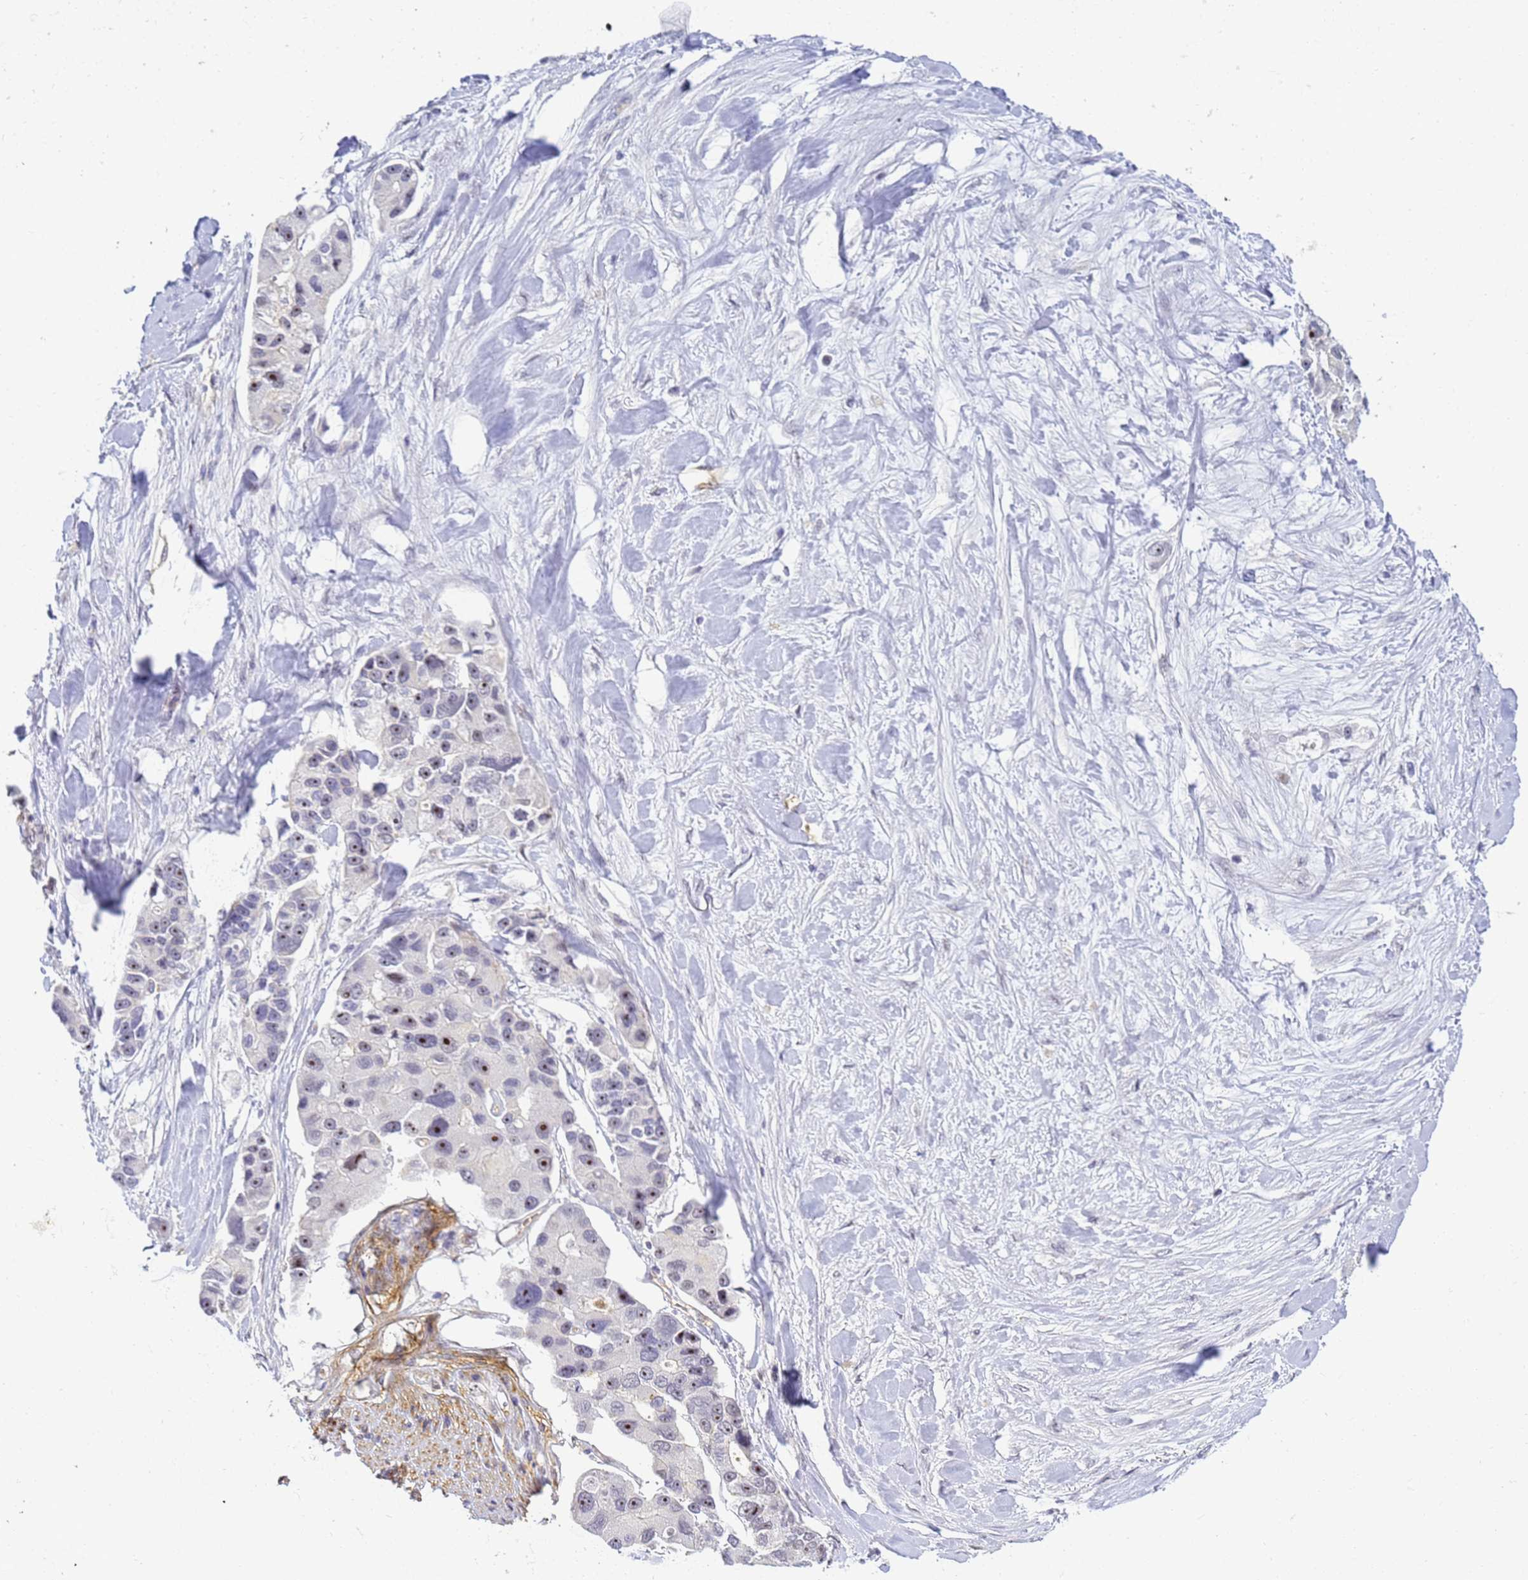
{"staining": {"intensity": "moderate", "quantity": "25%-75%", "location": "nuclear"}, "tissue": "lung cancer", "cell_type": "Tumor cells", "image_type": "cancer", "snomed": [{"axis": "morphology", "description": "Adenocarcinoma, NOS"}, {"axis": "topography", "description": "Lung"}], "caption": "This is a histology image of immunohistochemistry (IHC) staining of lung cancer (adenocarcinoma), which shows moderate staining in the nuclear of tumor cells.", "gene": "GON4L", "patient": {"sex": "female", "age": 54}}